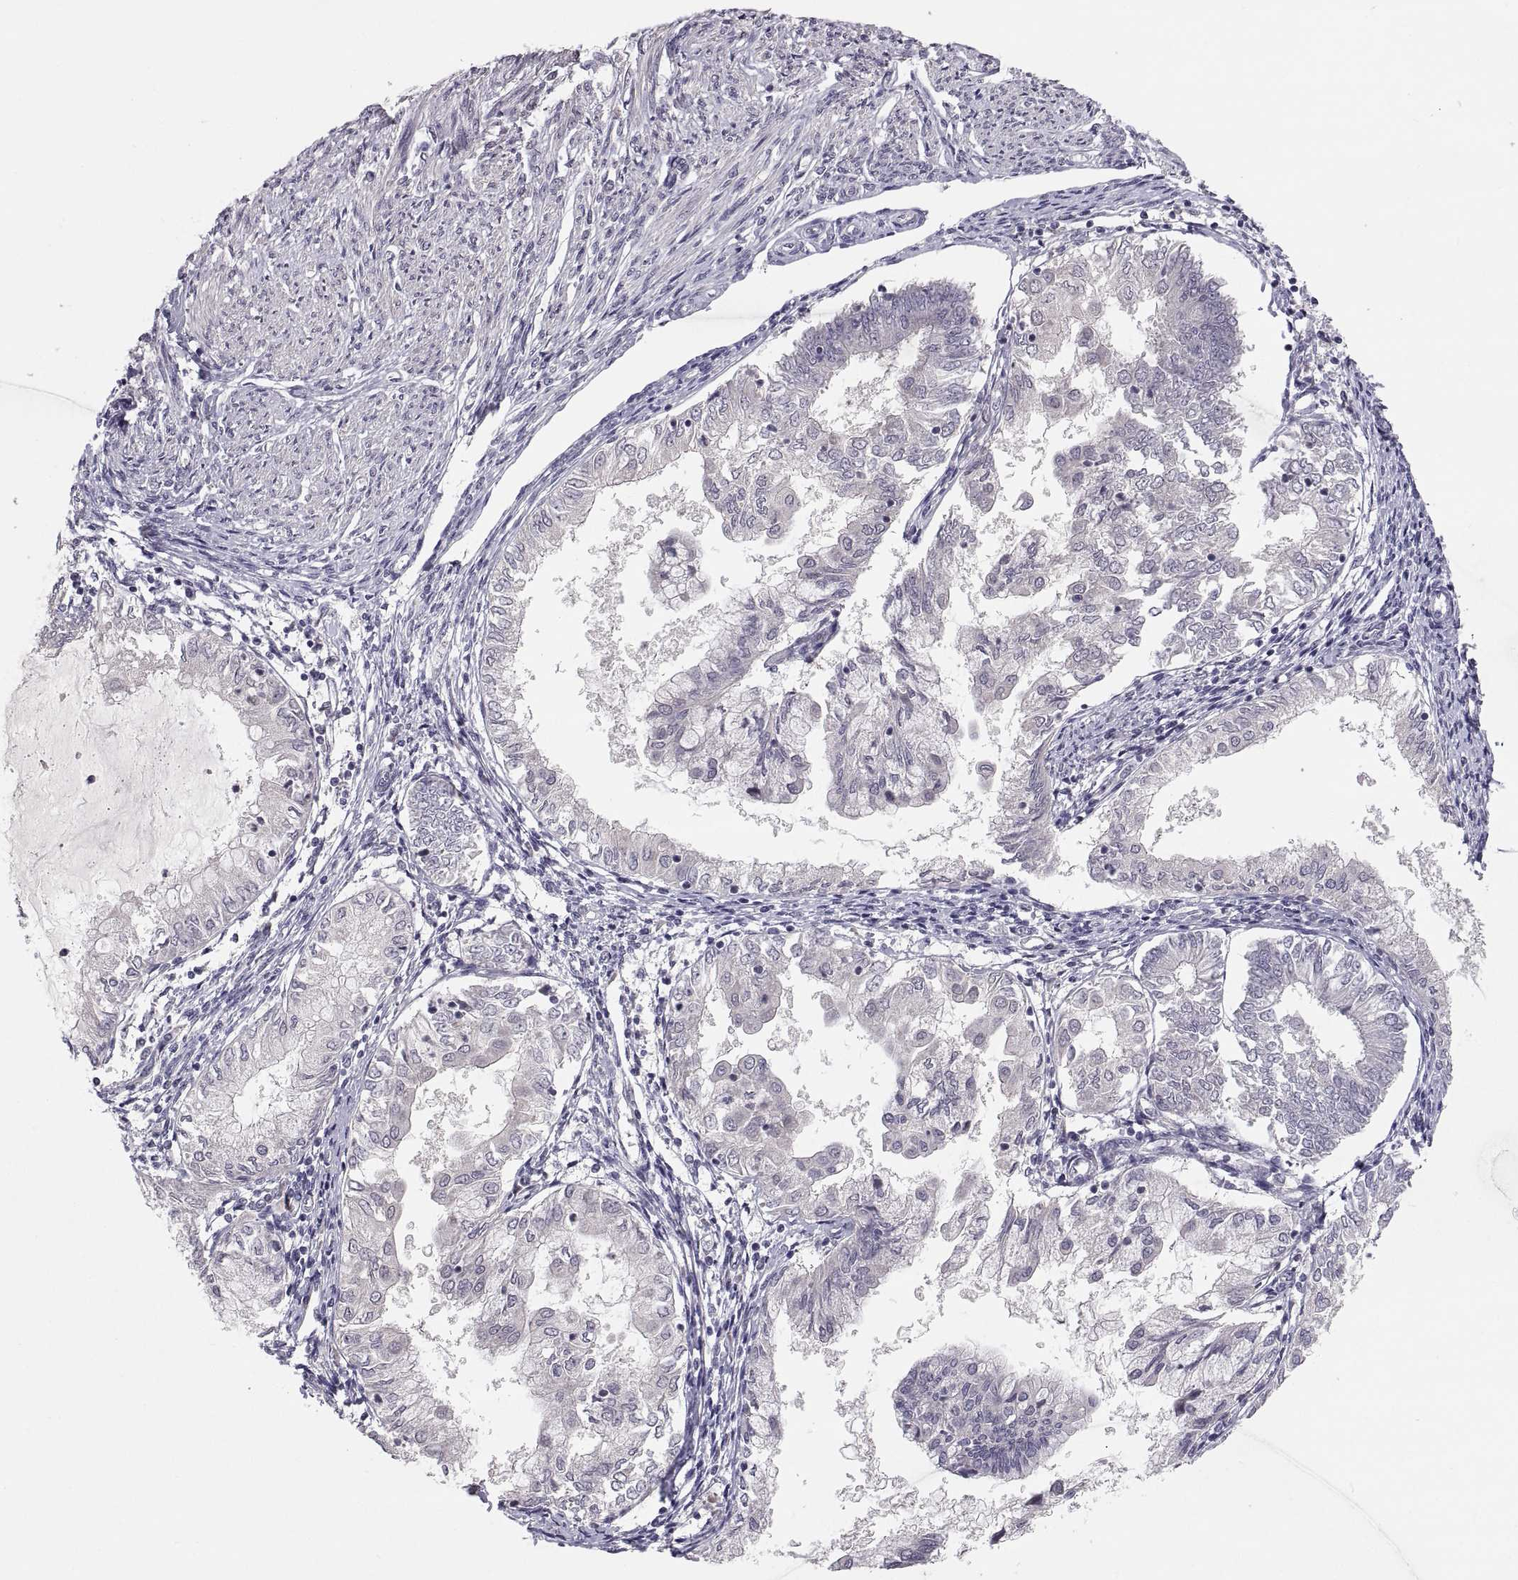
{"staining": {"intensity": "negative", "quantity": "none", "location": "none"}, "tissue": "endometrial cancer", "cell_type": "Tumor cells", "image_type": "cancer", "snomed": [{"axis": "morphology", "description": "Adenocarcinoma, NOS"}, {"axis": "topography", "description": "Endometrium"}], "caption": "DAB (3,3'-diaminobenzidine) immunohistochemical staining of adenocarcinoma (endometrial) displays no significant positivity in tumor cells.", "gene": "PAX2", "patient": {"sex": "female", "age": 68}}